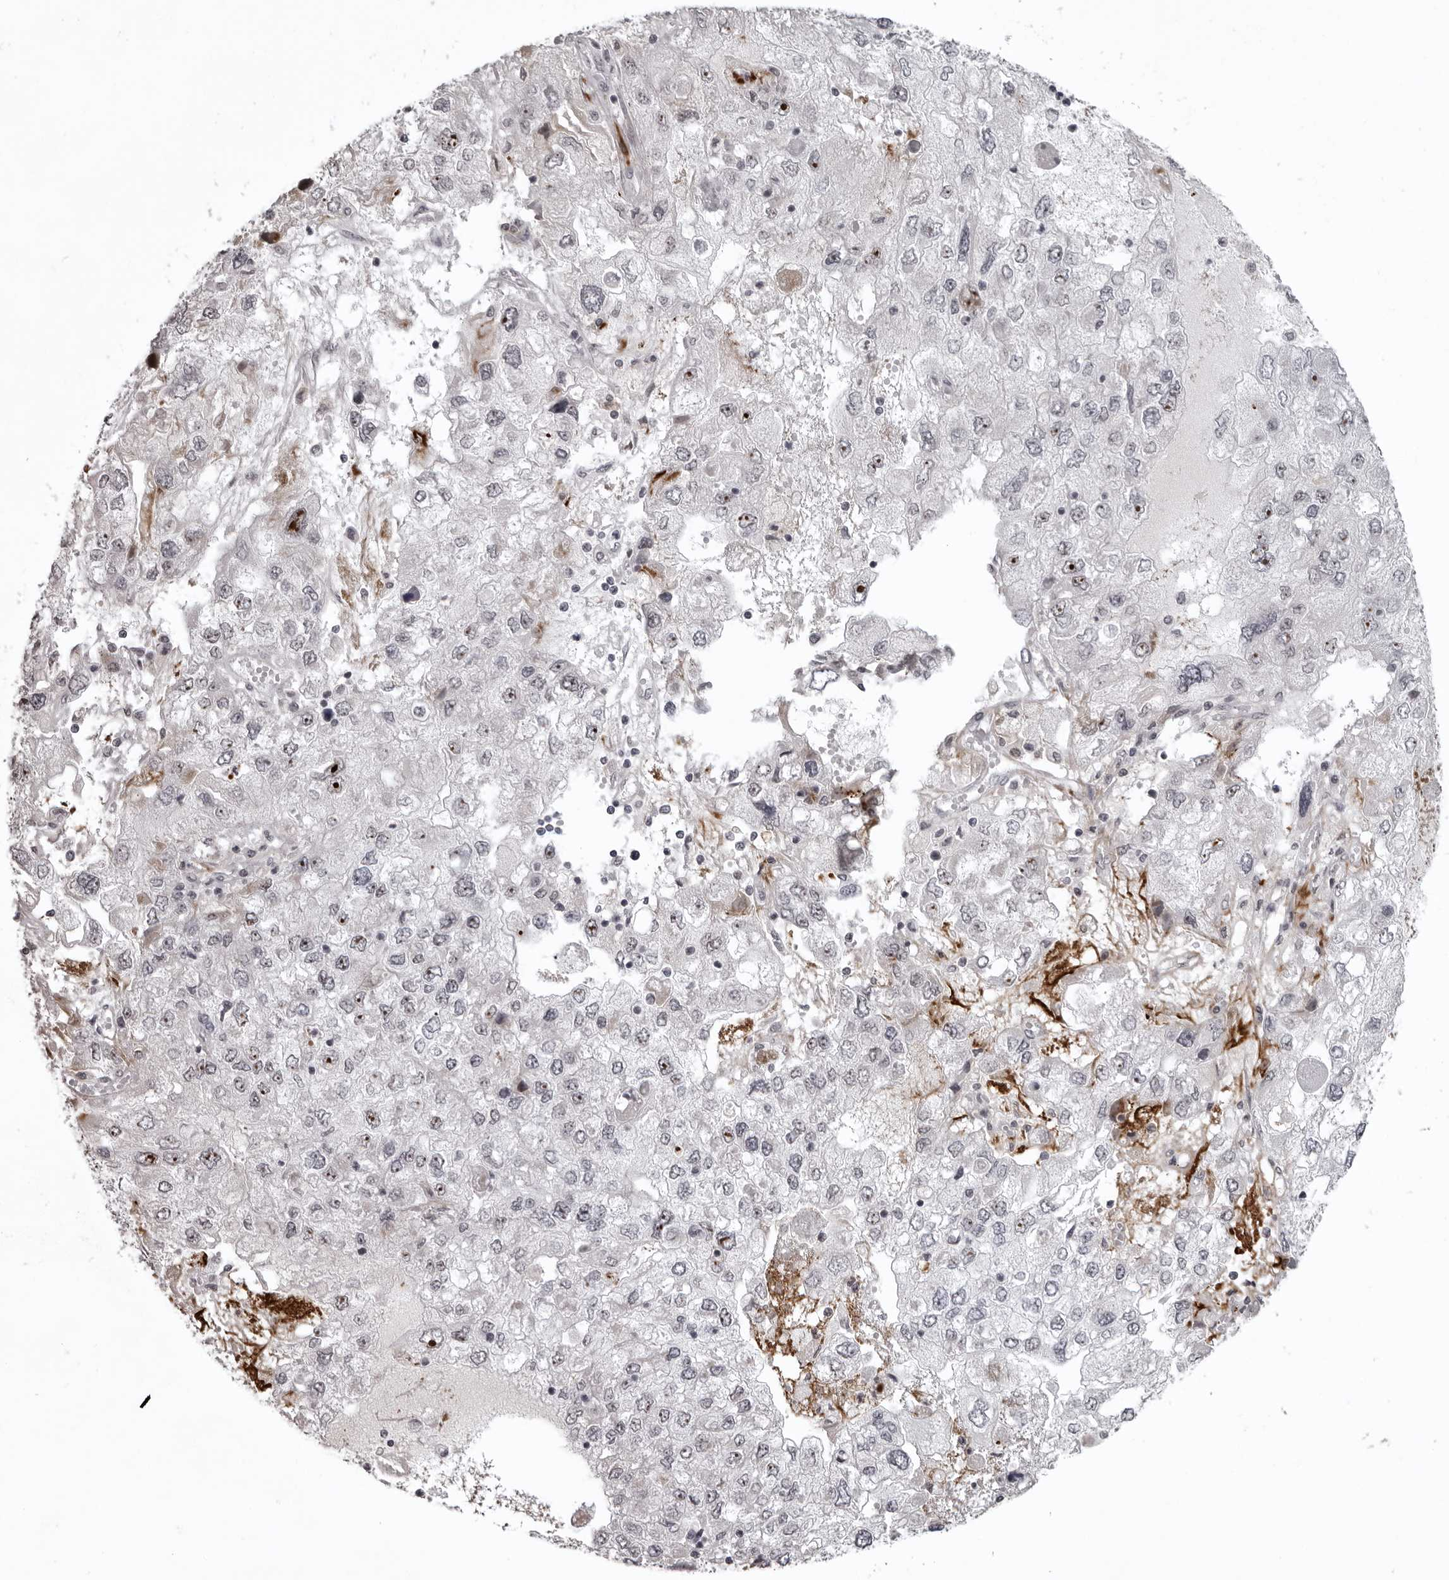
{"staining": {"intensity": "strong", "quantity": "<25%", "location": "nuclear"}, "tissue": "endometrial cancer", "cell_type": "Tumor cells", "image_type": "cancer", "snomed": [{"axis": "morphology", "description": "Adenocarcinoma, NOS"}, {"axis": "topography", "description": "Endometrium"}], "caption": "Protein expression by IHC shows strong nuclear staining in about <25% of tumor cells in endometrial cancer (adenocarcinoma). (DAB (3,3'-diaminobenzidine) = brown stain, brightfield microscopy at high magnification).", "gene": "HELZ", "patient": {"sex": "female", "age": 49}}